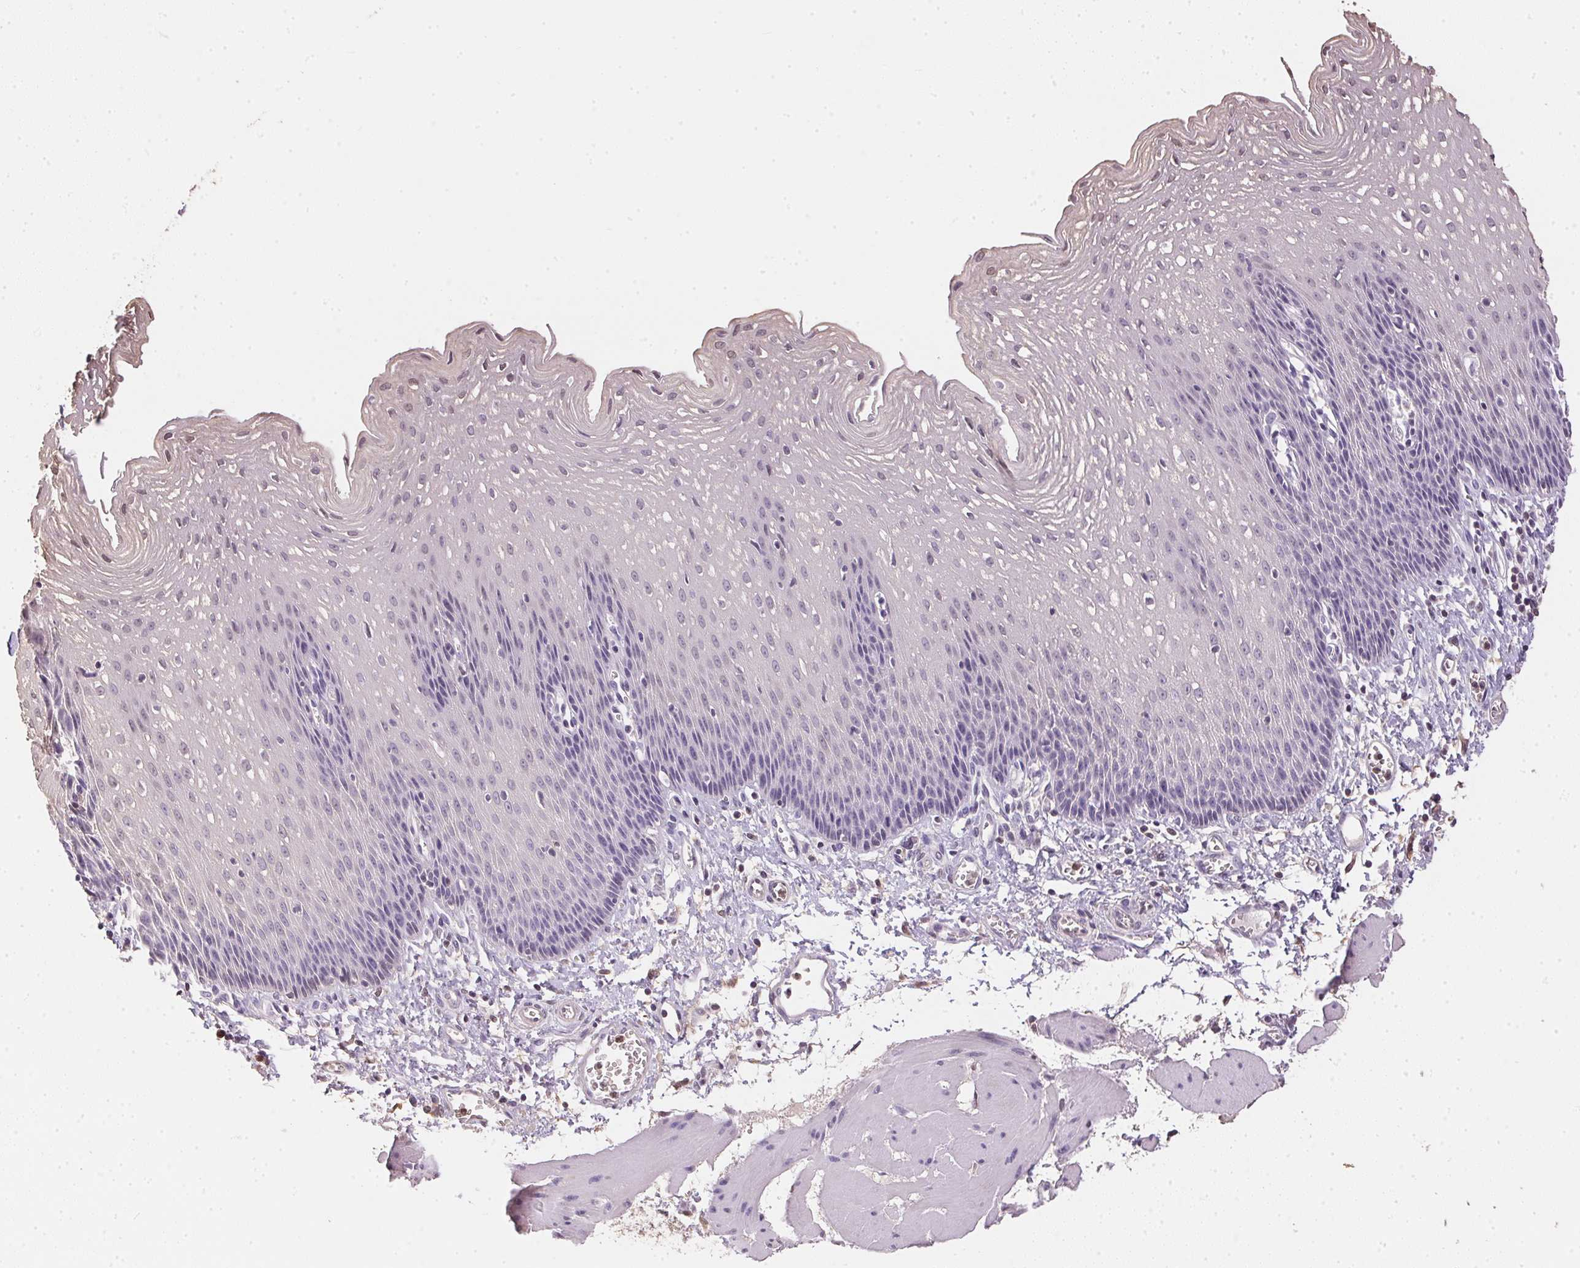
{"staining": {"intensity": "negative", "quantity": "none", "location": "none"}, "tissue": "esophagus", "cell_type": "Squamous epithelial cells", "image_type": "normal", "snomed": [{"axis": "morphology", "description": "Normal tissue, NOS"}, {"axis": "topography", "description": "Esophagus"}], "caption": "Photomicrograph shows no significant protein expression in squamous epithelial cells of benign esophagus.", "gene": "S100A3", "patient": {"sex": "female", "age": 64}}